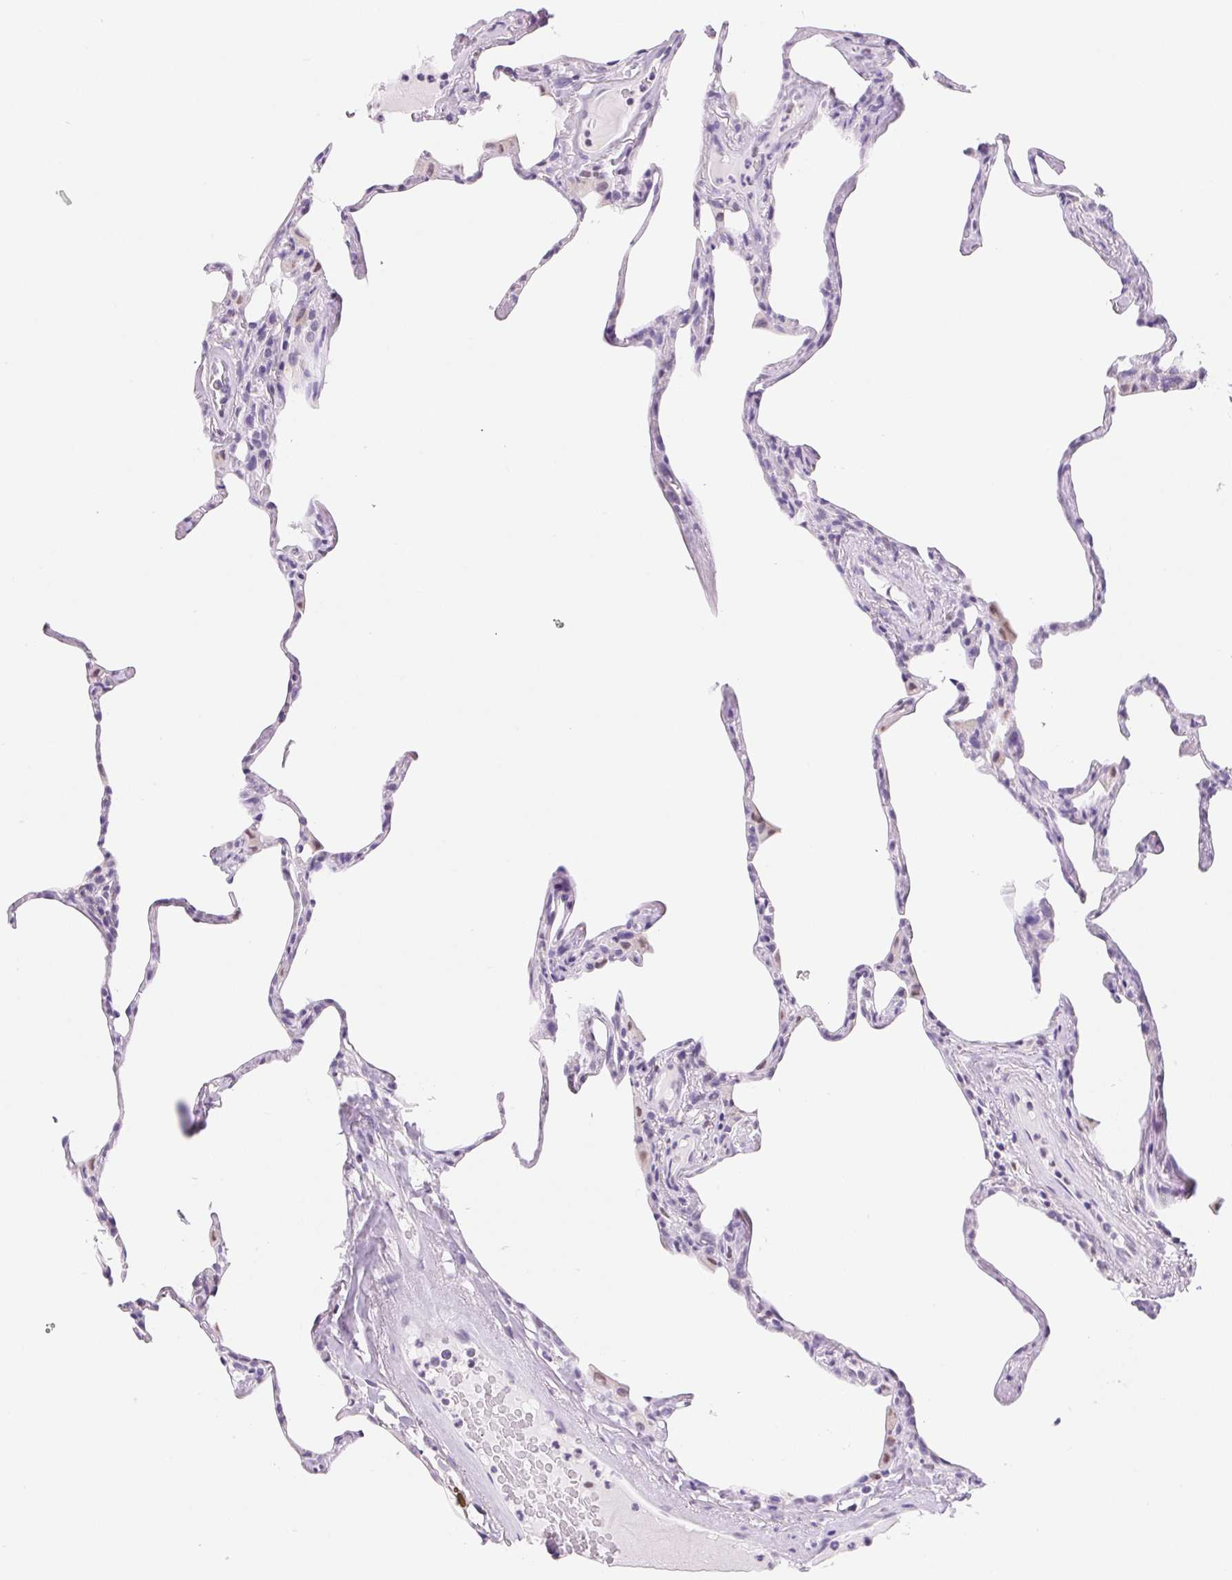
{"staining": {"intensity": "negative", "quantity": "none", "location": "none"}, "tissue": "lung", "cell_type": "Alveolar cells", "image_type": "normal", "snomed": [{"axis": "morphology", "description": "Normal tissue, NOS"}, {"axis": "topography", "description": "Lung"}], "caption": "This is a photomicrograph of immunohistochemistry staining of normal lung, which shows no staining in alveolar cells.", "gene": "ASGR2", "patient": {"sex": "male", "age": 65}}